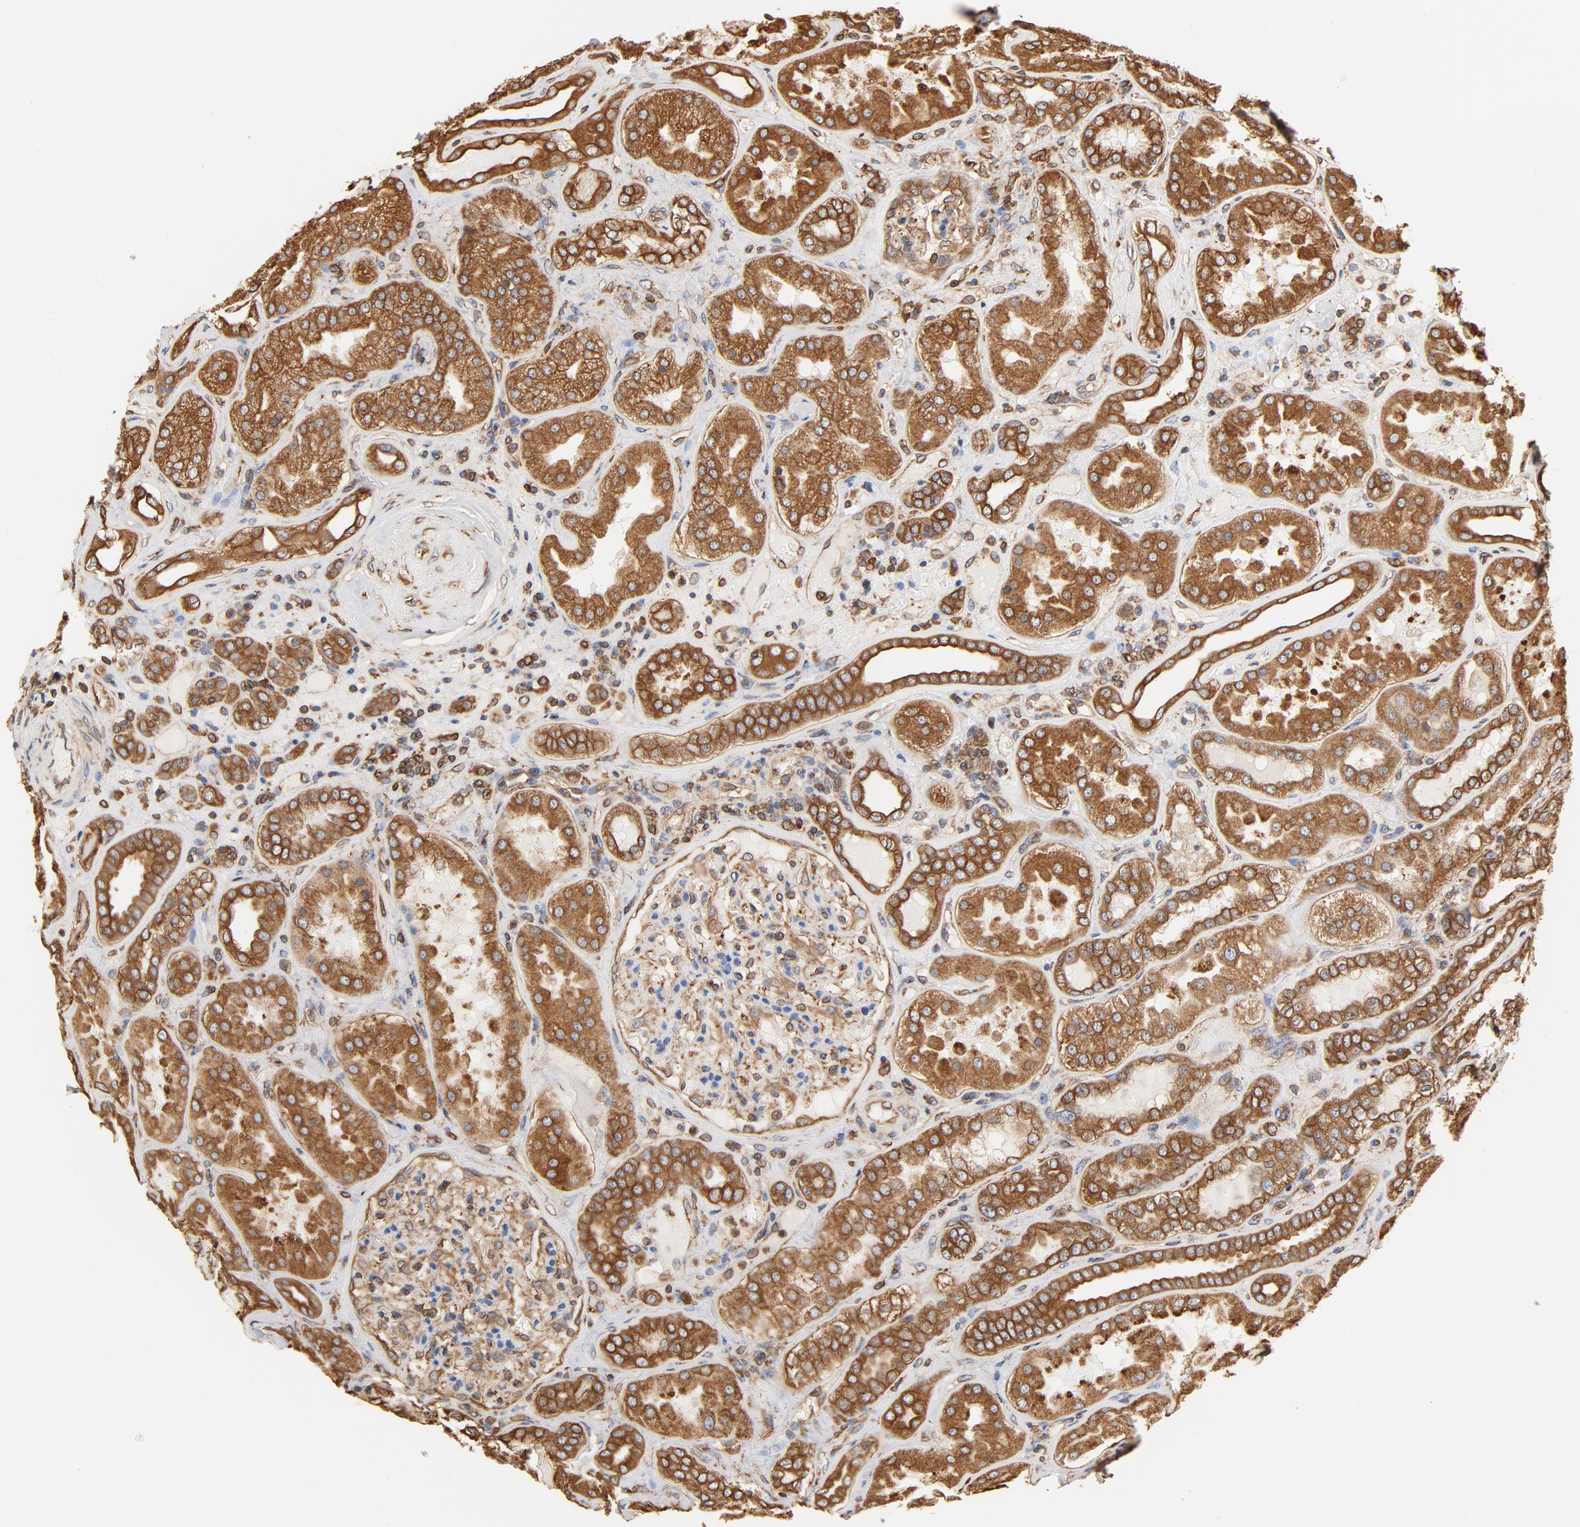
{"staining": {"intensity": "moderate", "quantity": ">75%", "location": "cytoplasmic/membranous"}, "tissue": "kidney", "cell_type": "Cells in glomeruli", "image_type": "normal", "snomed": [{"axis": "morphology", "description": "Normal tissue, NOS"}, {"axis": "topography", "description": "Kidney"}], "caption": "A medium amount of moderate cytoplasmic/membranous positivity is present in about >75% of cells in glomeruli in normal kidney.", "gene": "BCAP31", "patient": {"sex": "female", "age": 56}}